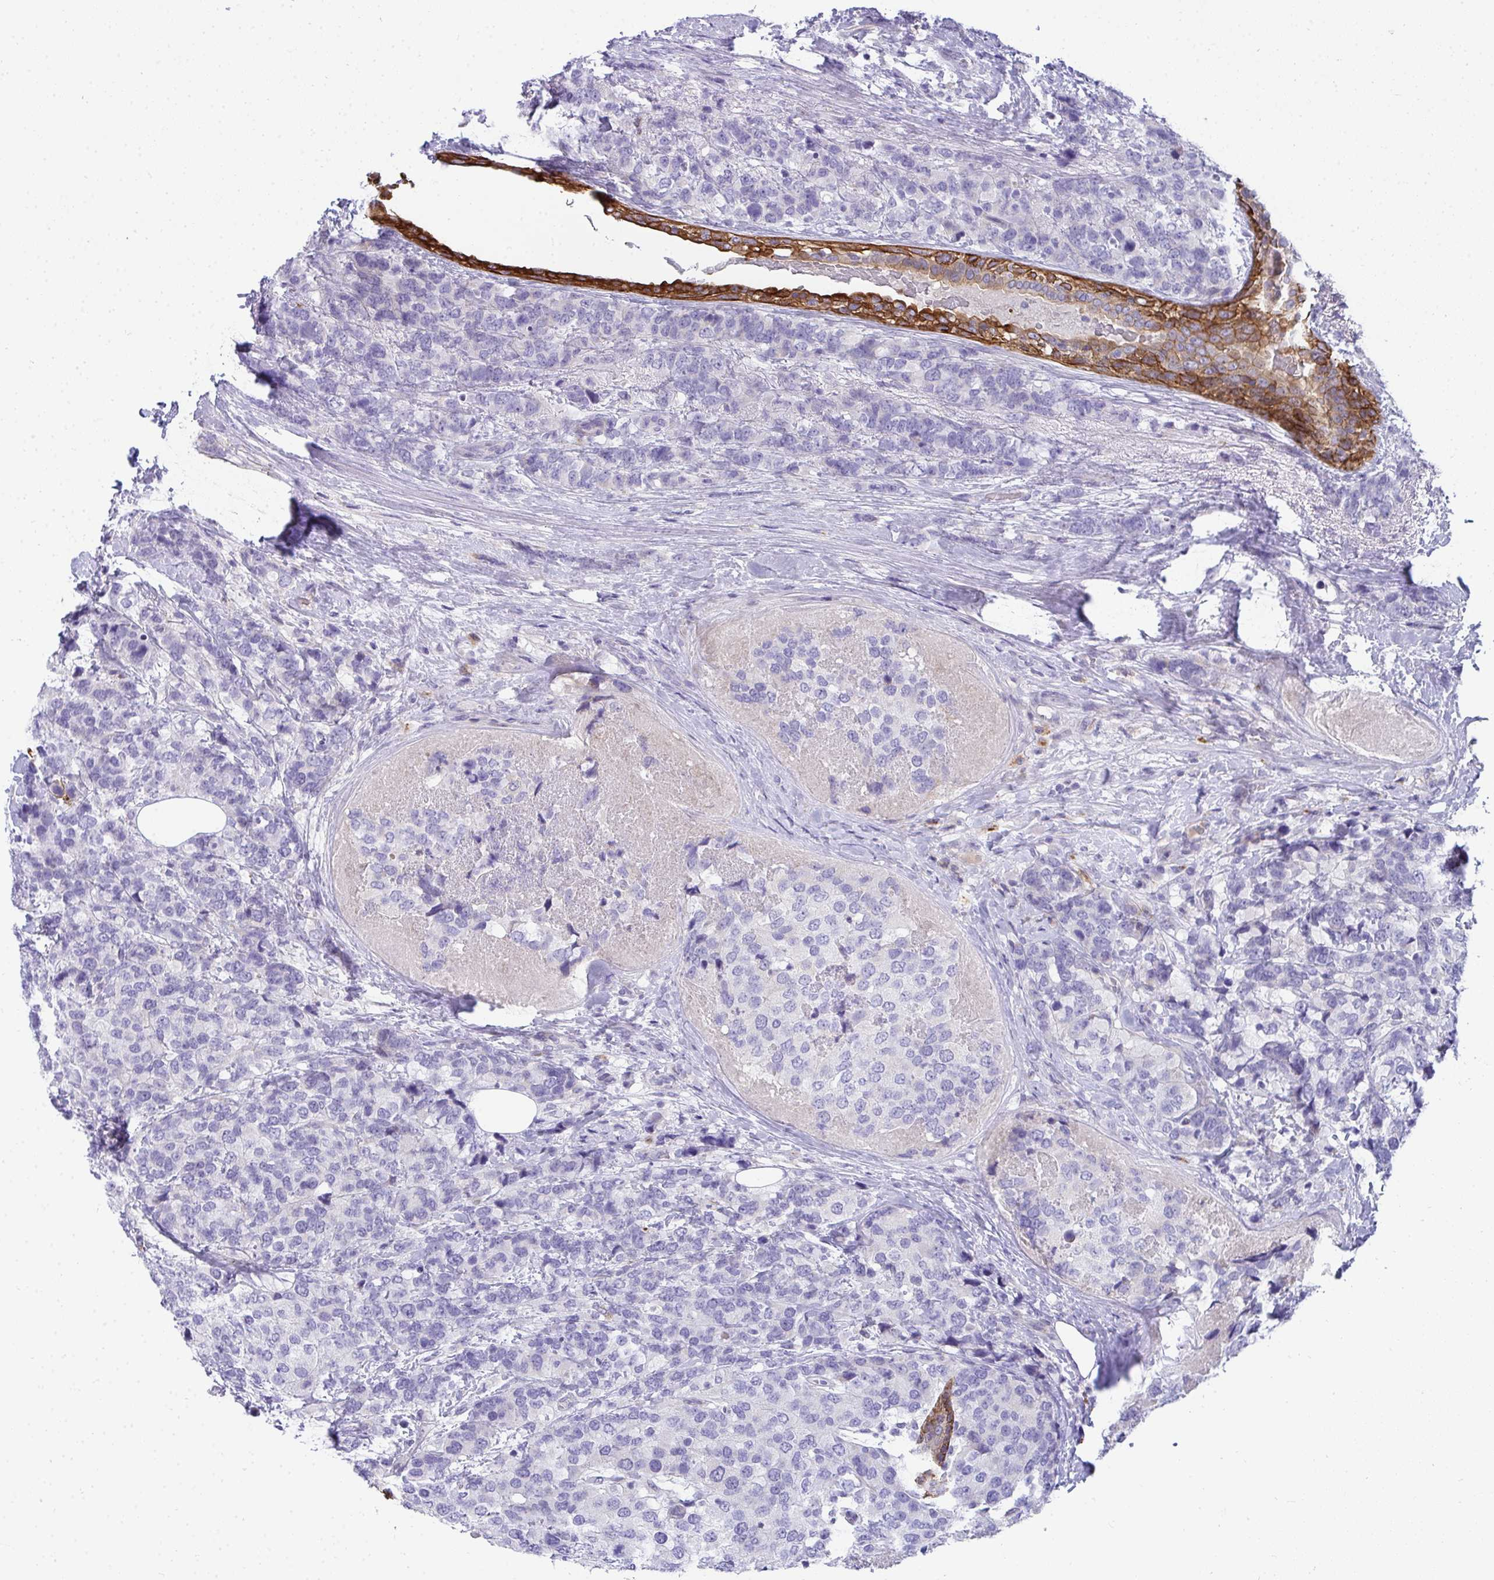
{"staining": {"intensity": "negative", "quantity": "none", "location": "none"}, "tissue": "breast cancer", "cell_type": "Tumor cells", "image_type": "cancer", "snomed": [{"axis": "morphology", "description": "Lobular carcinoma"}, {"axis": "topography", "description": "Breast"}], "caption": "Tumor cells show no significant staining in breast cancer (lobular carcinoma).", "gene": "AK5", "patient": {"sex": "female", "age": 59}}